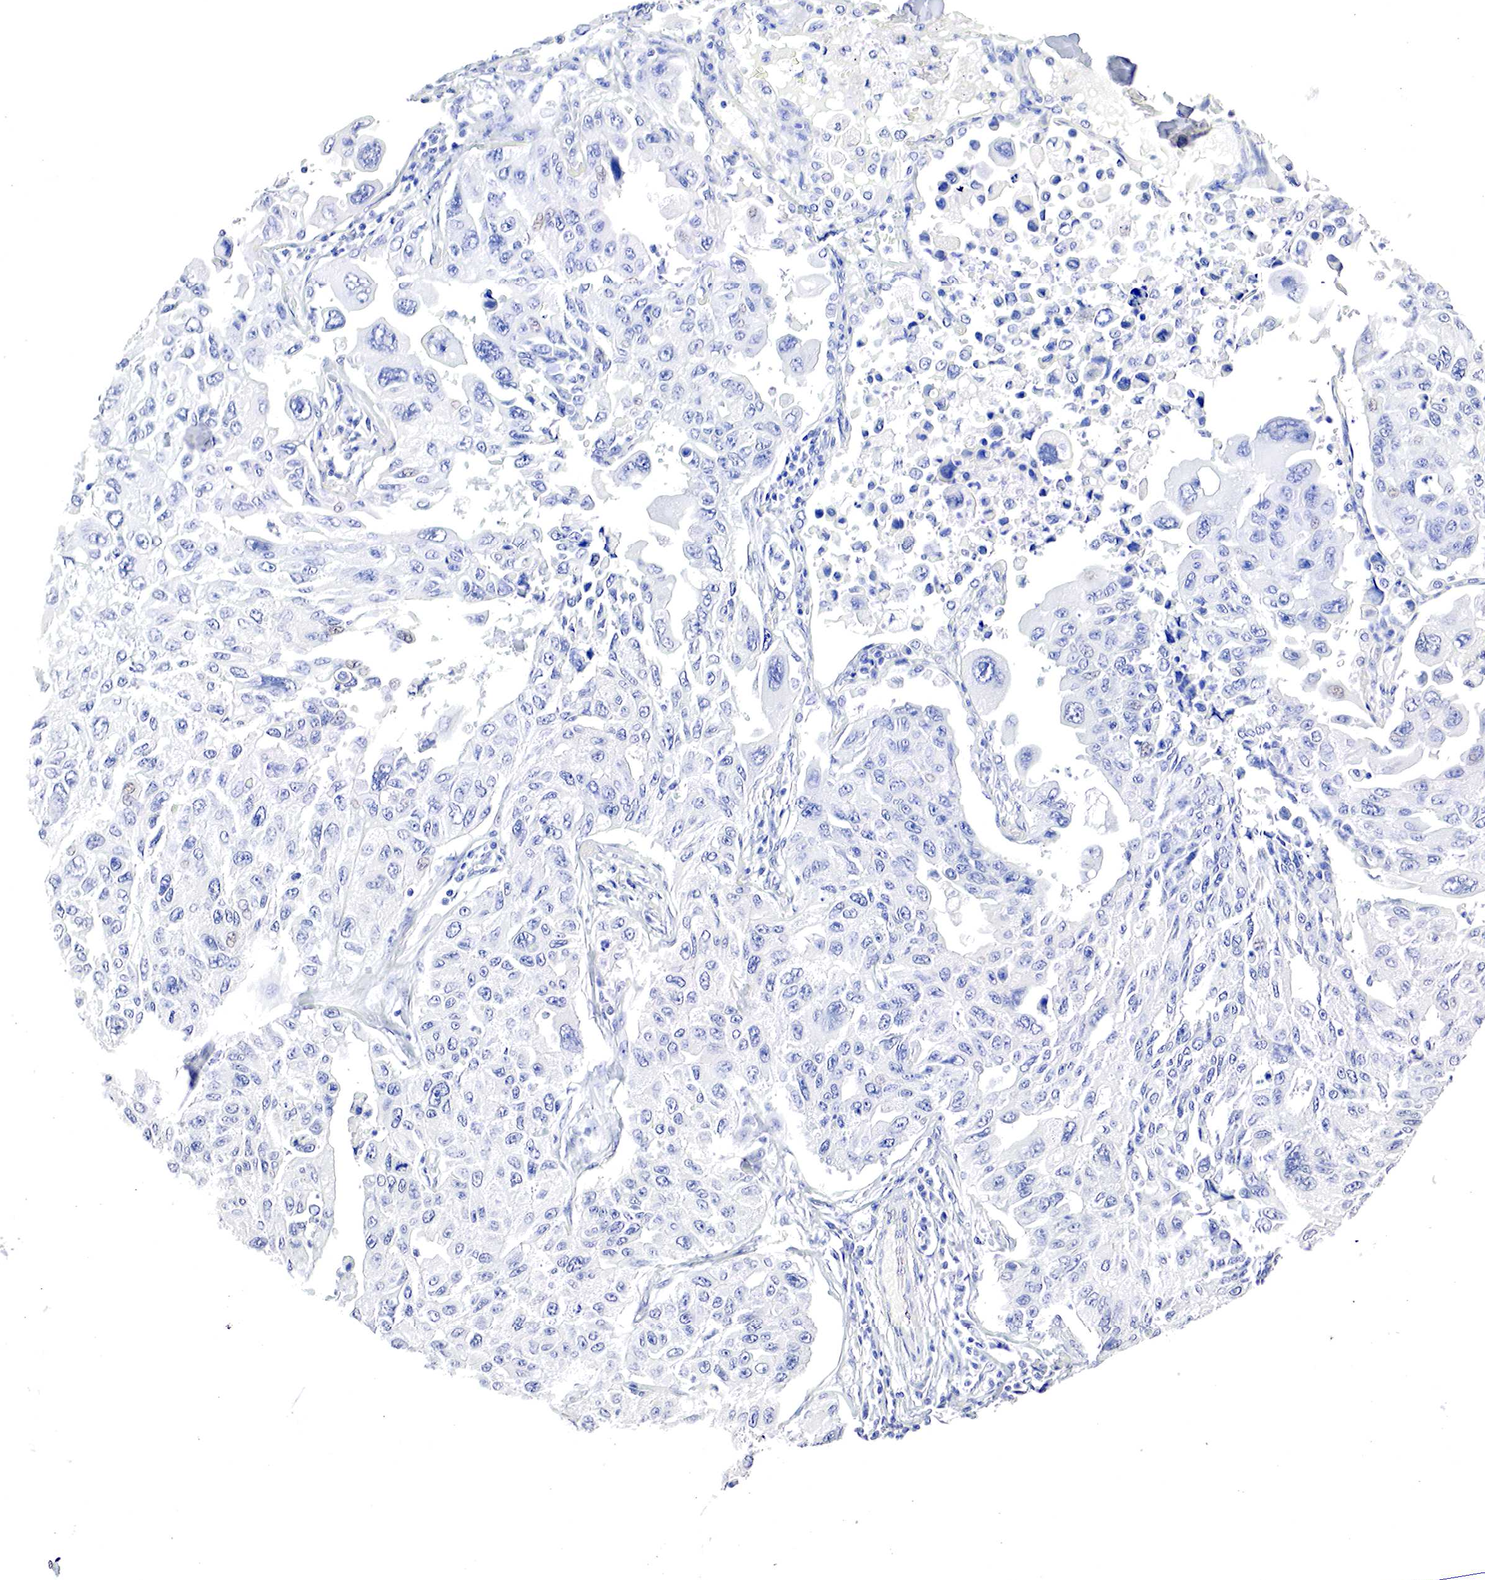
{"staining": {"intensity": "negative", "quantity": "none", "location": "none"}, "tissue": "lung cancer", "cell_type": "Tumor cells", "image_type": "cancer", "snomed": [{"axis": "morphology", "description": "Adenocarcinoma, NOS"}, {"axis": "topography", "description": "Lung"}], "caption": "IHC histopathology image of human lung cancer (adenocarcinoma) stained for a protein (brown), which exhibits no staining in tumor cells. (DAB (3,3'-diaminobenzidine) immunohistochemistry (IHC) with hematoxylin counter stain).", "gene": "OTC", "patient": {"sex": "male", "age": 64}}